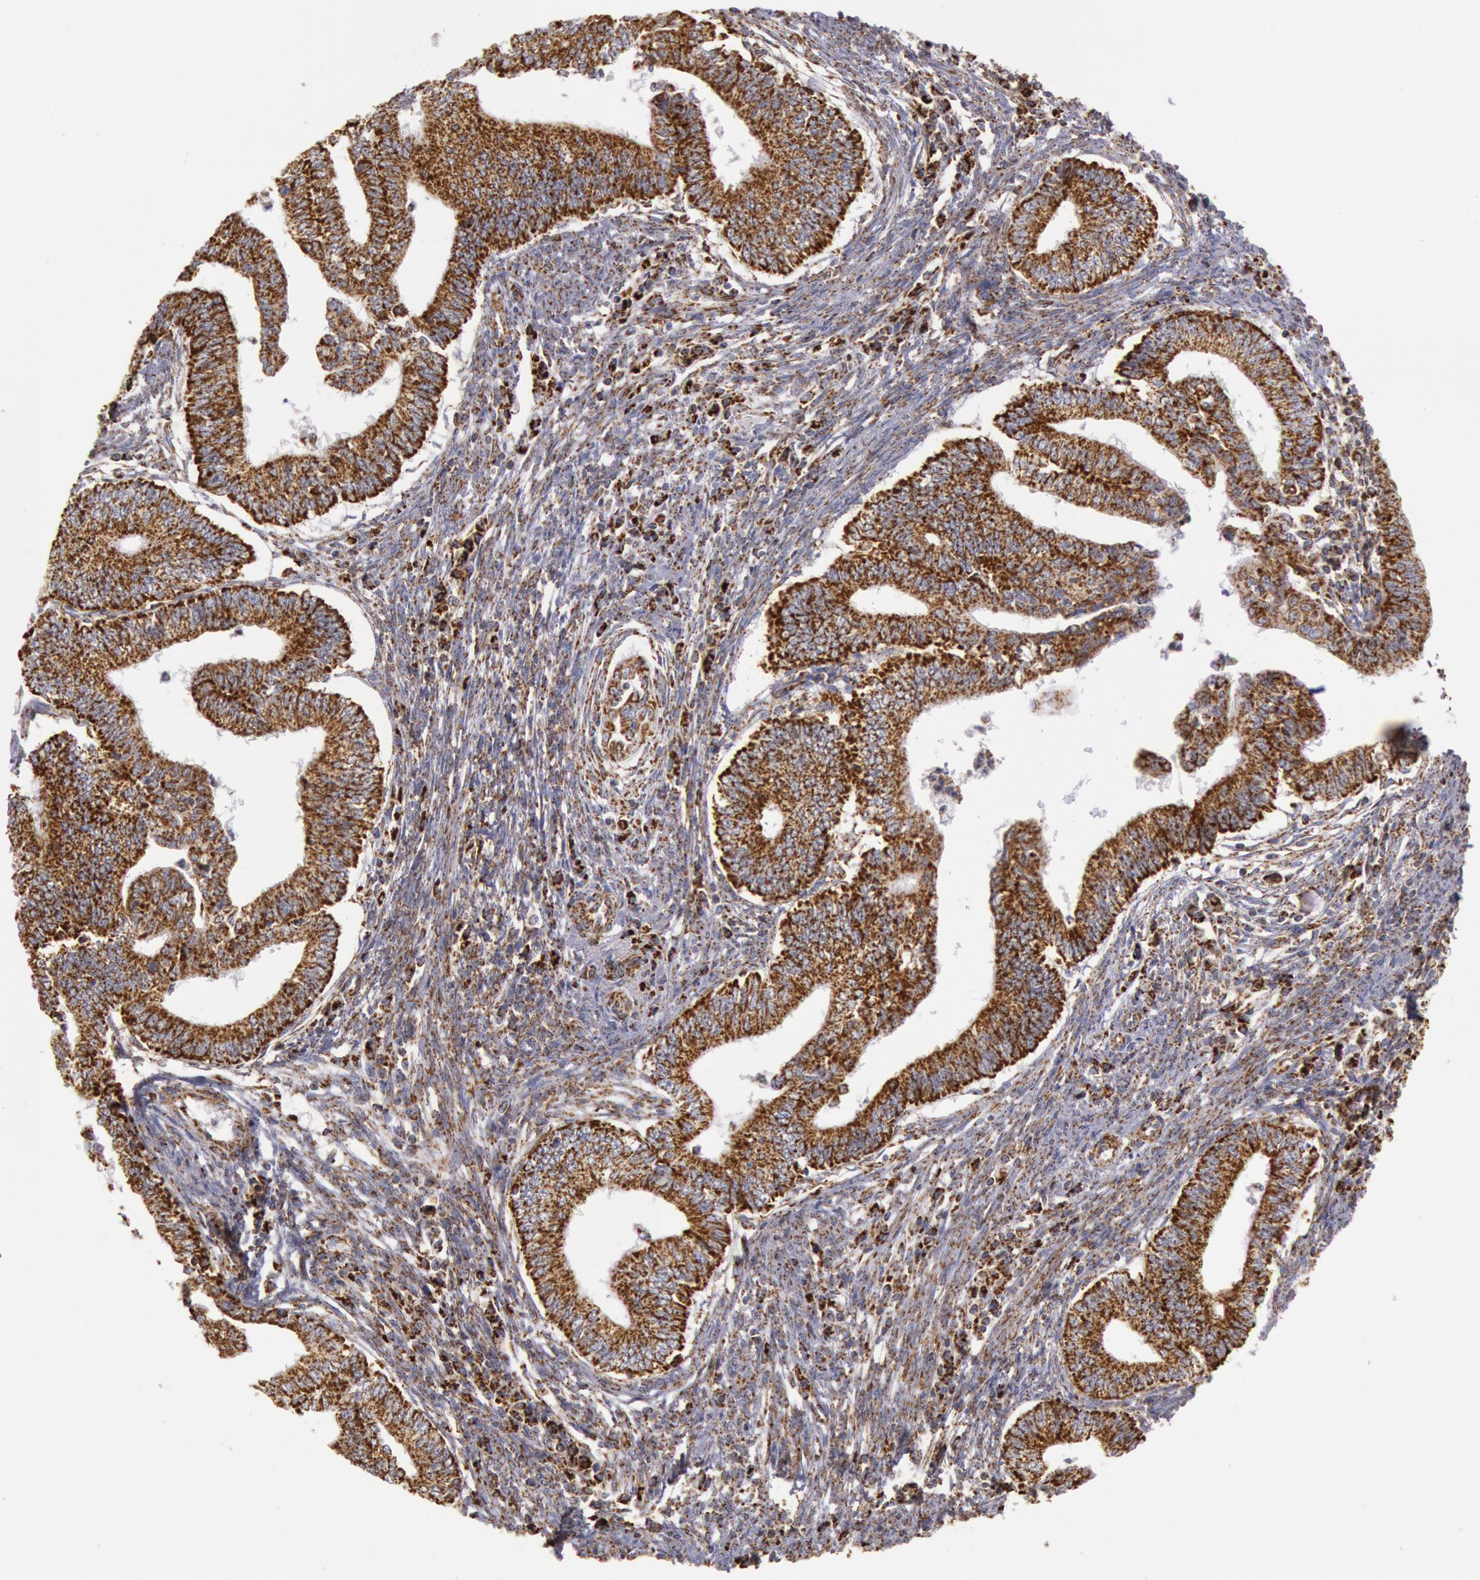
{"staining": {"intensity": "strong", "quantity": ">75%", "location": "cytoplasmic/membranous"}, "tissue": "endometrial cancer", "cell_type": "Tumor cells", "image_type": "cancer", "snomed": [{"axis": "morphology", "description": "Adenocarcinoma, NOS"}, {"axis": "topography", "description": "Endometrium"}], "caption": "Human endometrial cancer stained for a protein (brown) reveals strong cytoplasmic/membranous positive staining in approximately >75% of tumor cells.", "gene": "CYC1", "patient": {"sex": "female", "age": 66}}